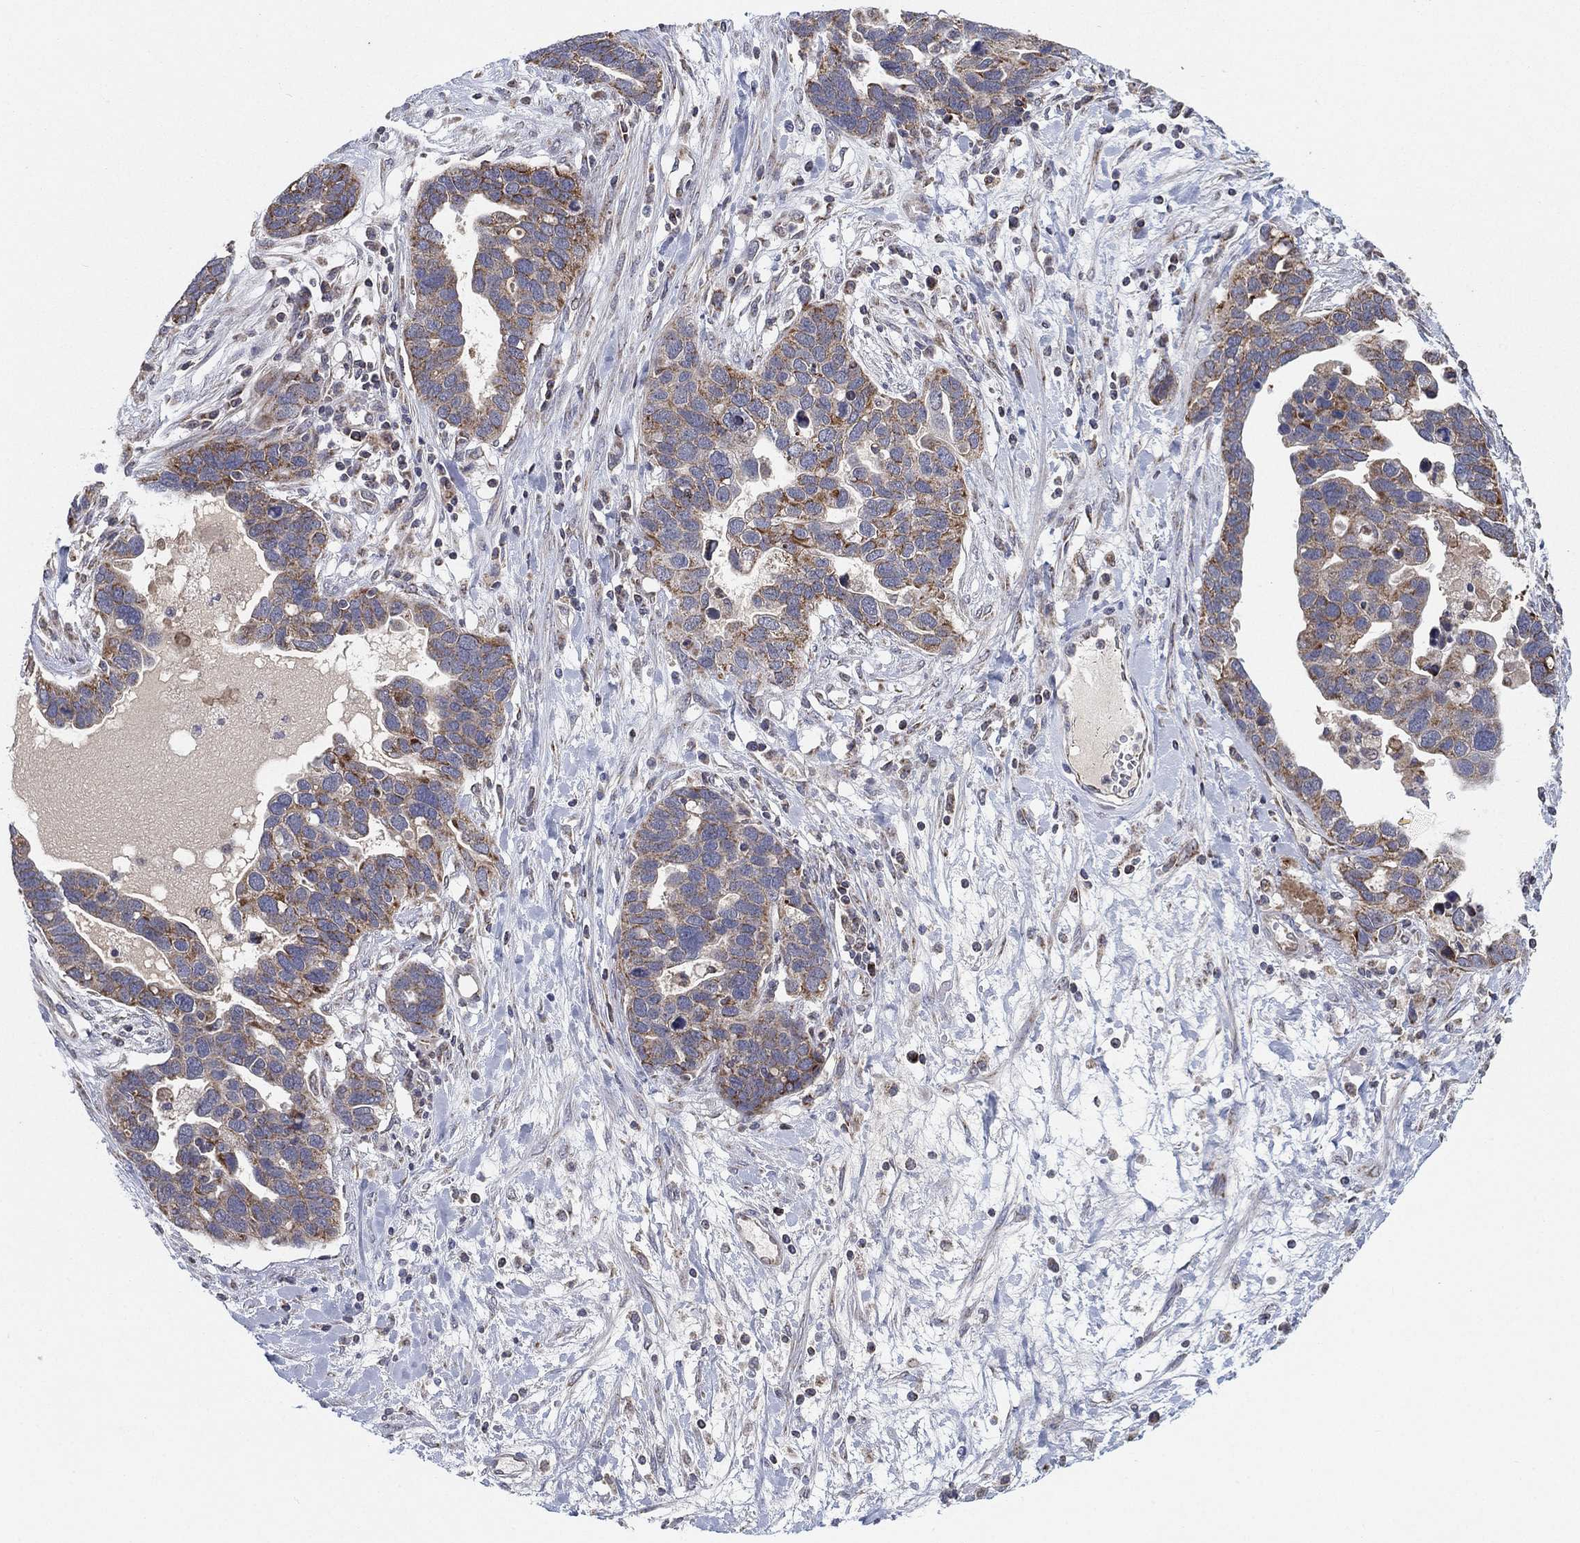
{"staining": {"intensity": "moderate", "quantity": "25%-75%", "location": "cytoplasmic/membranous"}, "tissue": "ovarian cancer", "cell_type": "Tumor cells", "image_type": "cancer", "snomed": [{"axis": "morphology", "description": "Cystadenocarcinoma, serous, NOS"}, {"axis": "topography", "description": "Ovary"}], "caption": "Immunohistochemistry (DAB (3,3'-diaminobenzidine)) staining of human serous cystadenocarcinoma (ovarian) exhibits moderate cytoplasmic/membranous protein staining in approximately 25%-75% of tumor cells.", "gene": "PSMG4", "patient": {"sex": "female", "age": 54}}